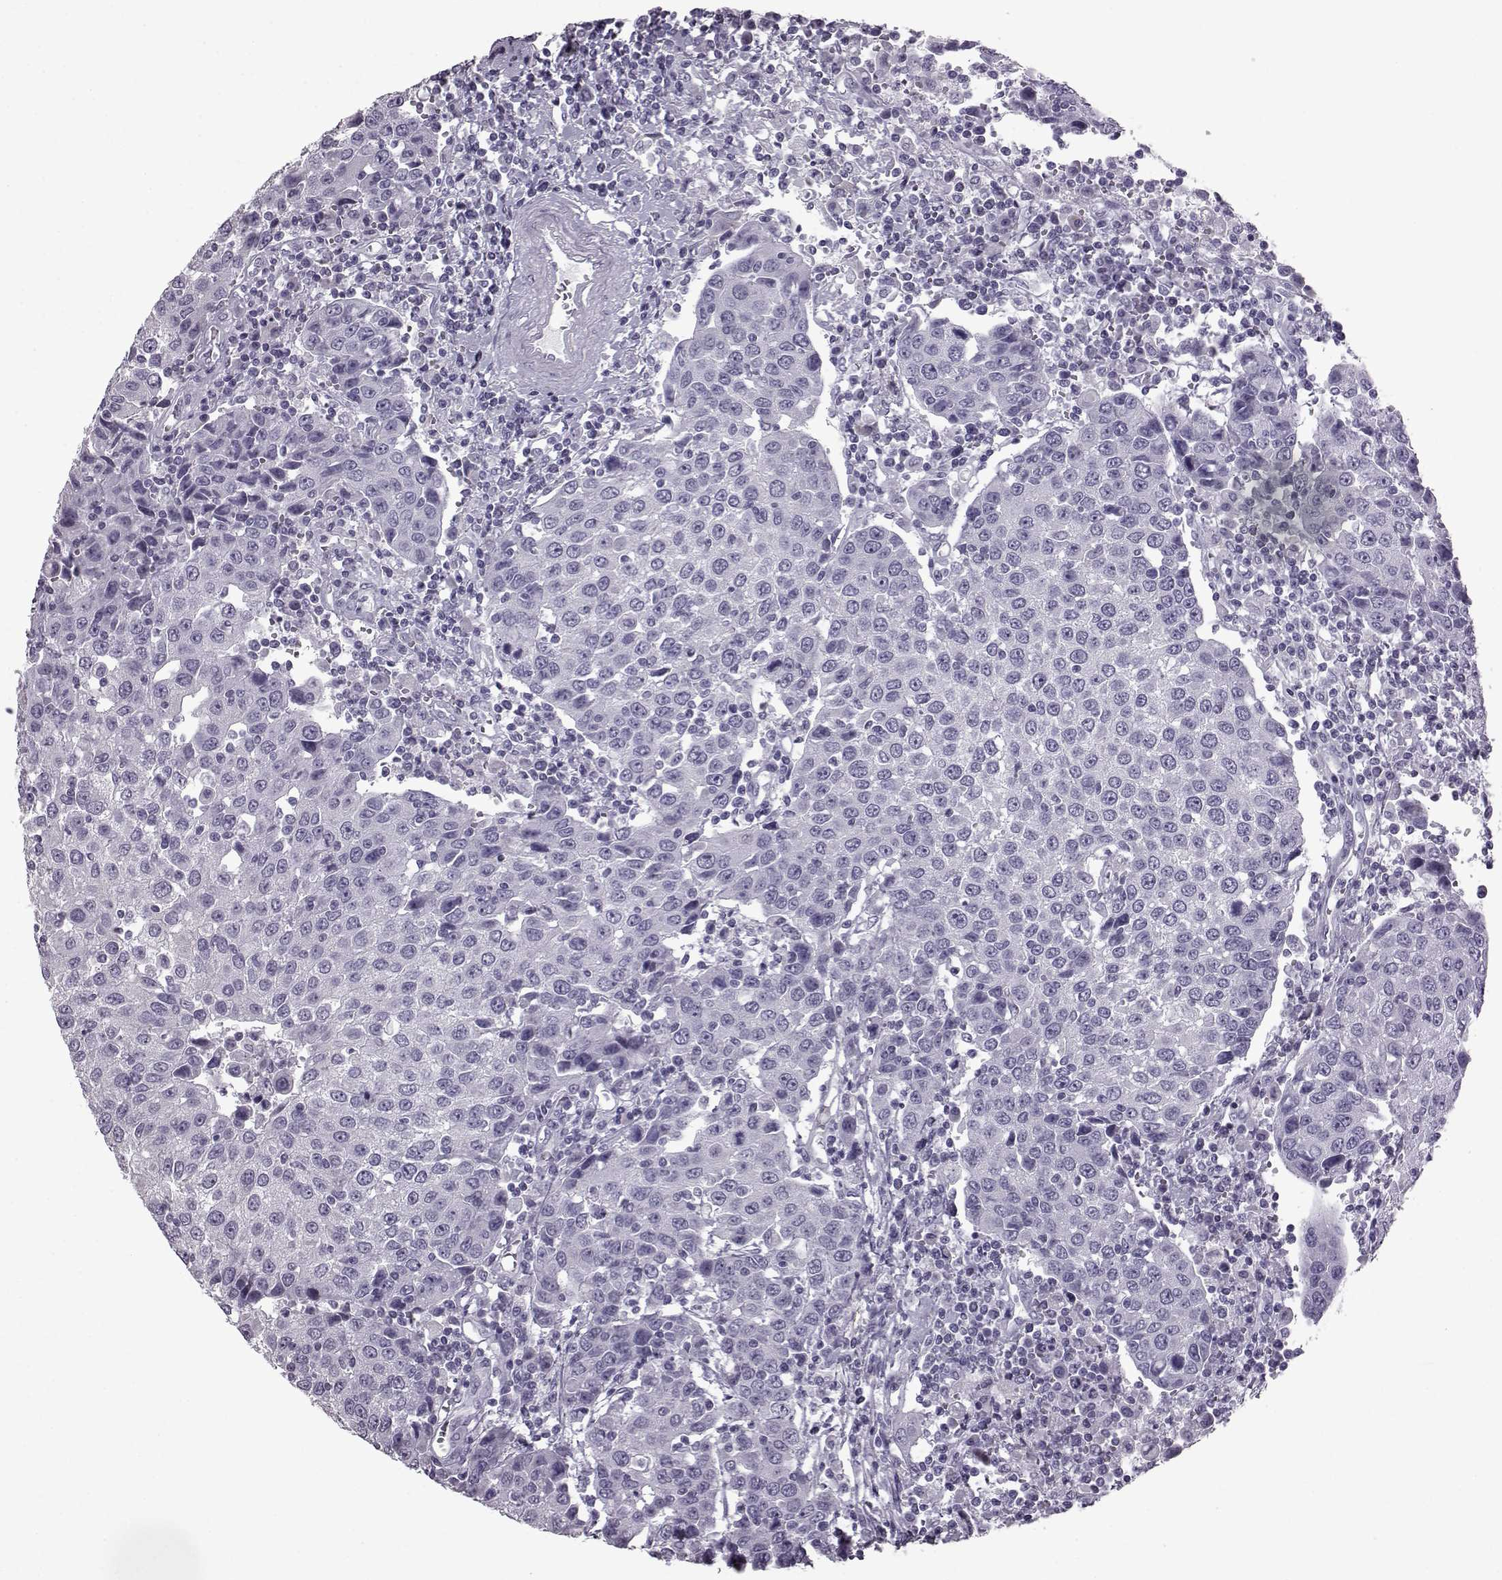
{"staining": {"intensity": "negative", "quantity": "none", "location": "none"}, "tissue": "urothelial cancer", "cell_type": "Tumor cells", "image_type": "cancer", "snomed": [{"axis": "morphology", "description": "Urothelial carcinoma, High grade"}, {"axis": "topography", "description": "Urinary bladder"}], "caption": "Micrograph shows no protein expression in tumor cells of urothelial carcinoma (high-grade) tissue. Brightfield microscopy of immunohistochemistry (IHC) stained with DAB (3,3'-diaminobenzidine) (brown) and hematoxylin (blue), captured at high magnification.", "gene": "SLC28A2", "patient": {"sex": "female", "age": 85}}